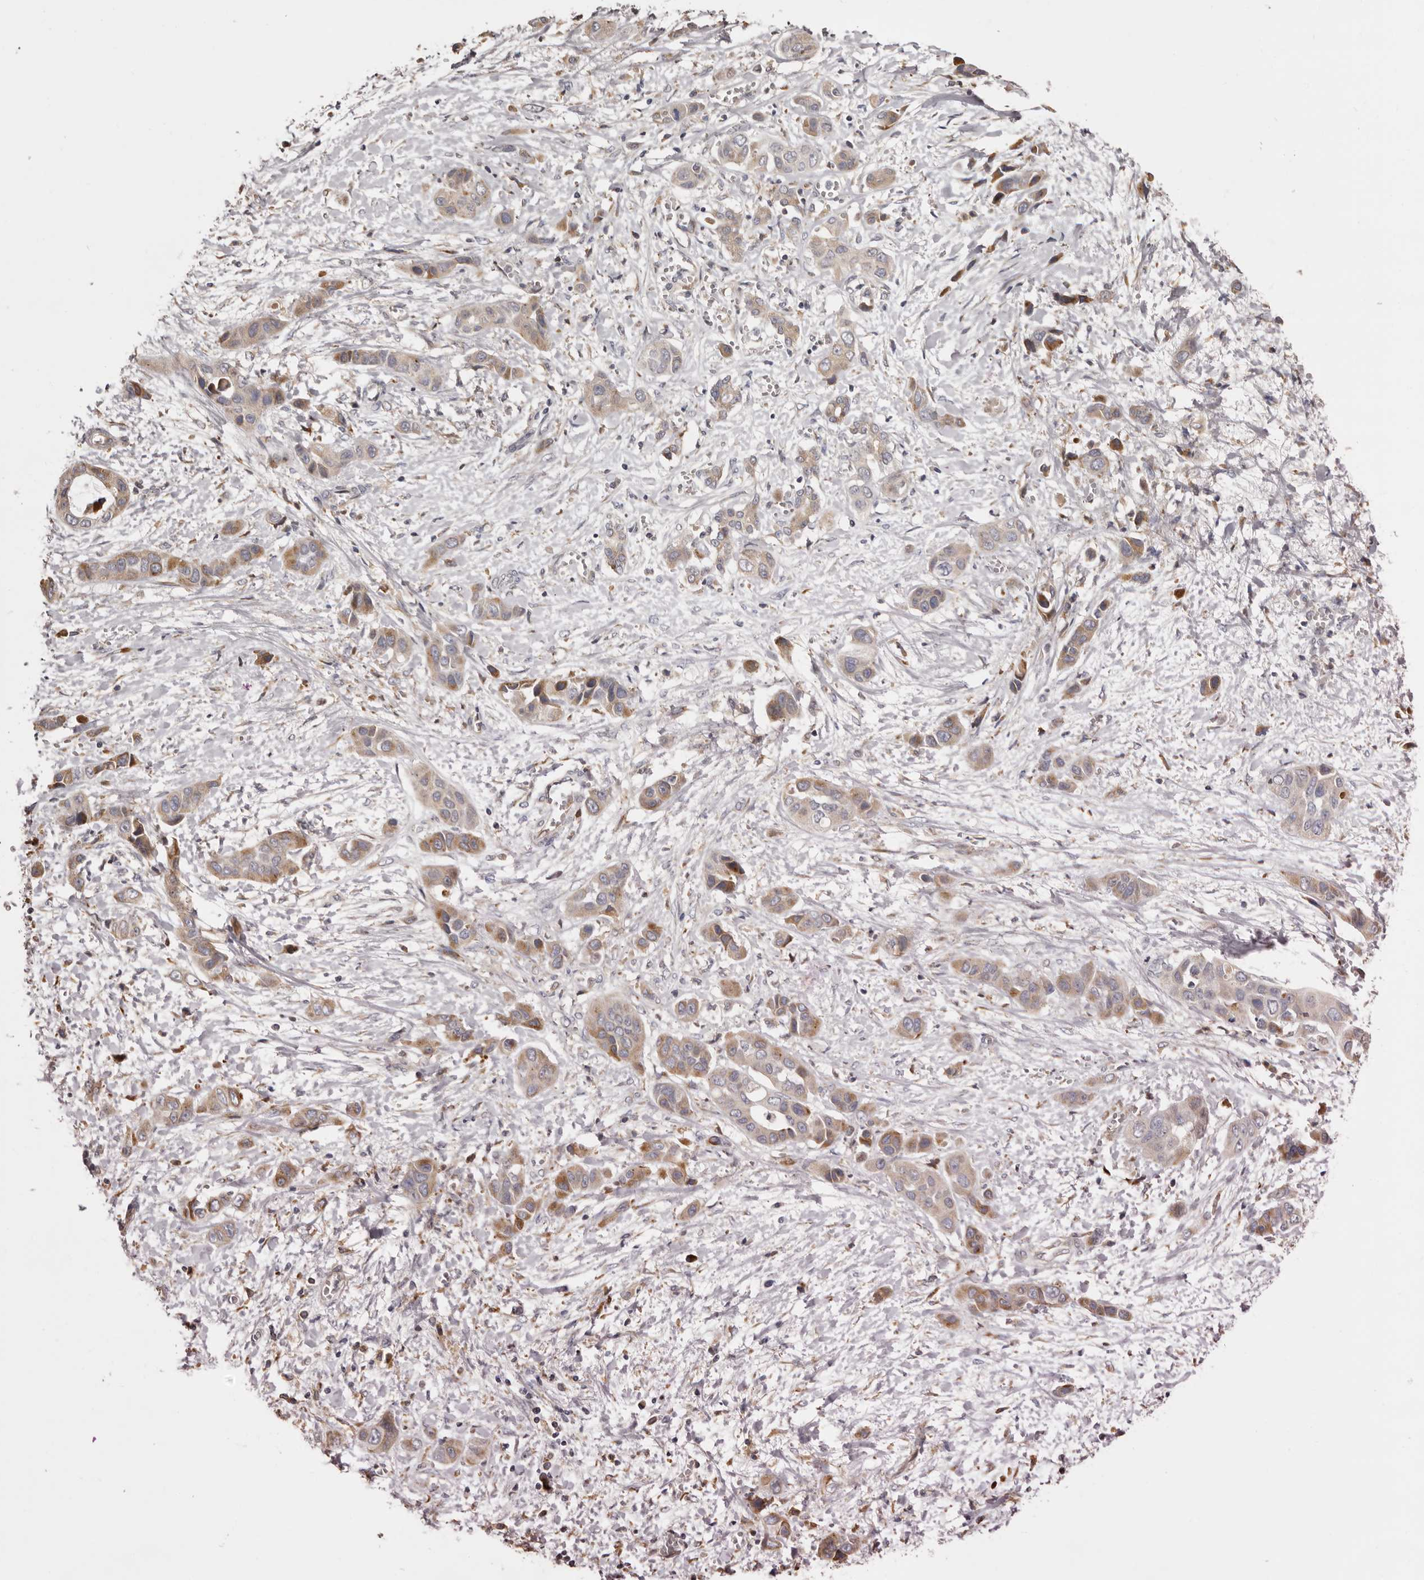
{"staining": {"intensity": "moderate", "quantity": "25%-75%", "location": "cytoplasmic/membranous"}, "tissue": "liver cancer", "cell_type": "Tumor cells", "image_type": "cancer", "snomed": [{"axis": "morphology", "description": "Cholangiocarcinoma"}, {"axis": "topography", "description": "Liver"}], "caption": "Tumor cells show moderate cytoplasmic/membranous positivity in approximately 25%-75% of cells in liver cholangiocarcinoma. (brown staining indicates protein expression, while blue staining denotes nuclei).", "gene": "PIGX", "patient": {"sex": "female", "age": 52}}